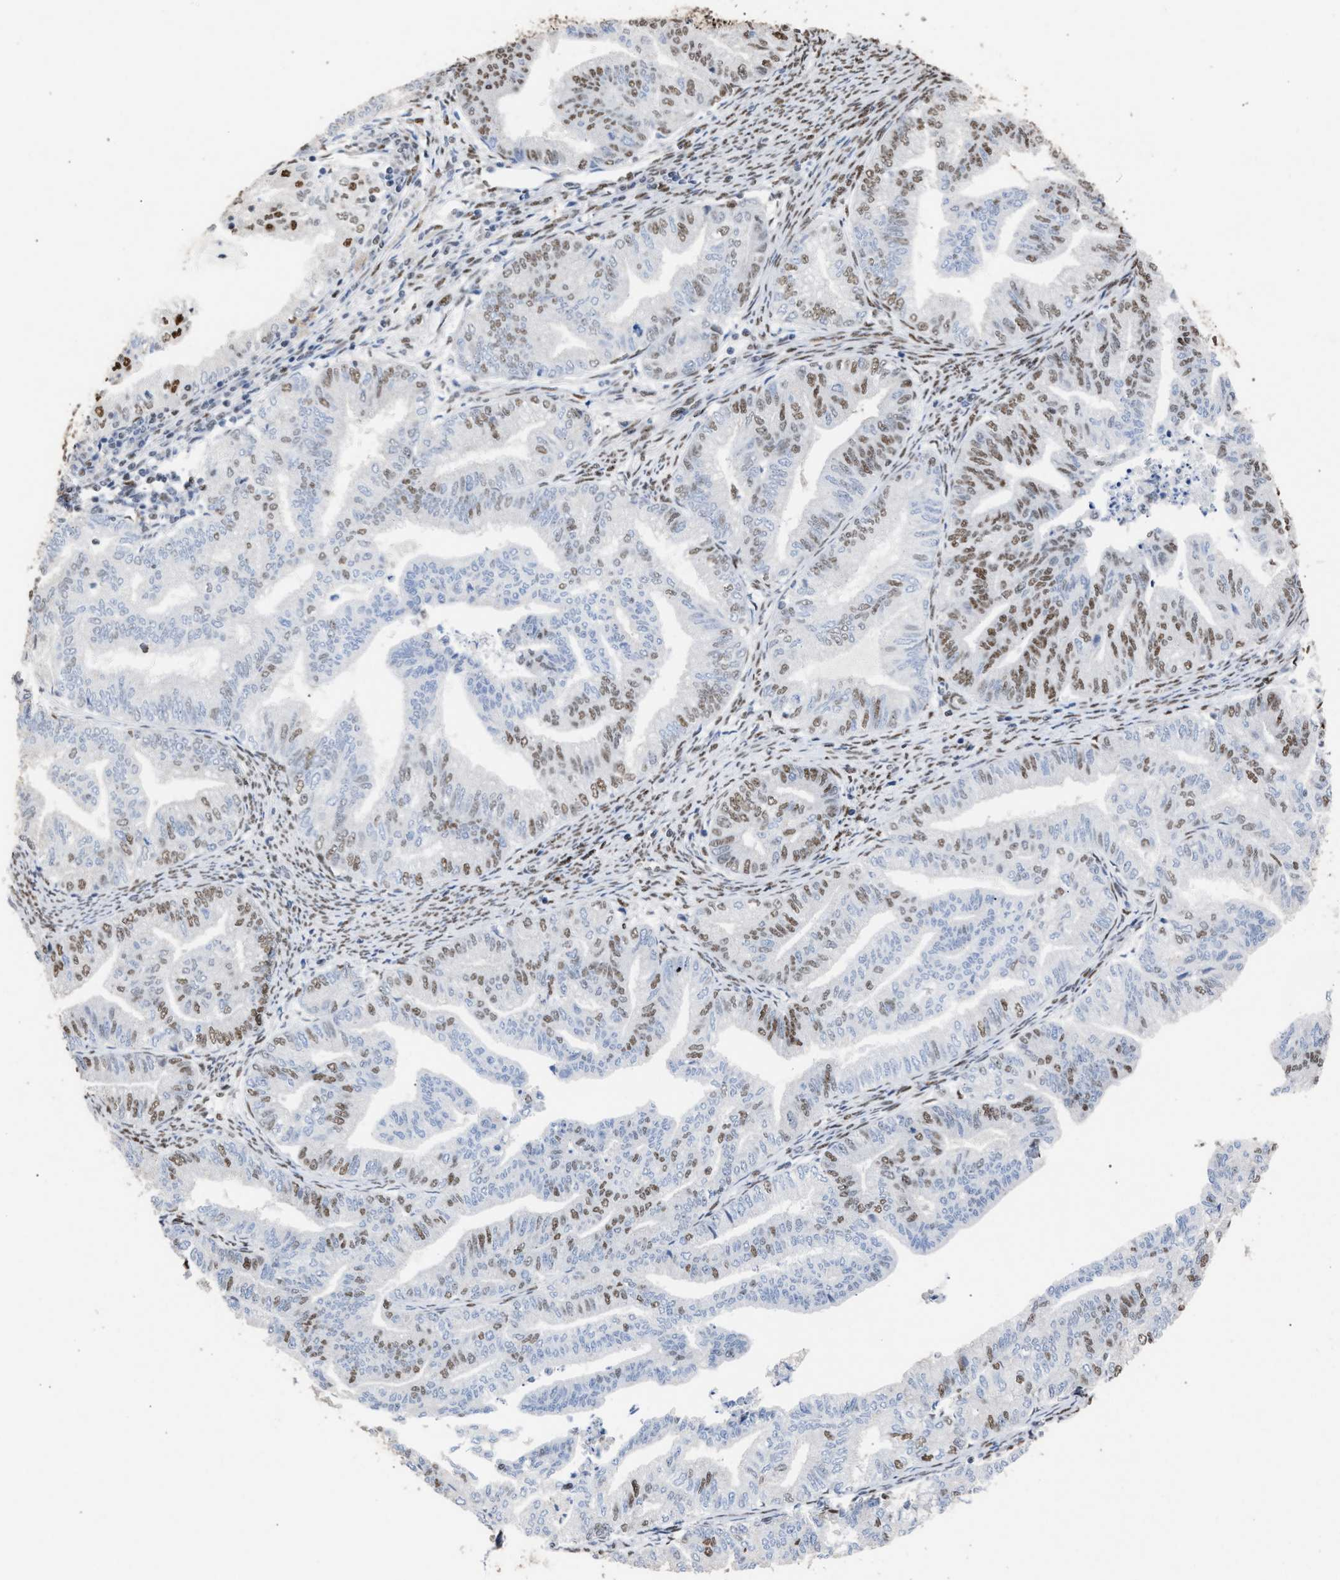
{"staining": {"intensity": "weak", "quantity": "25%-75%", "location": "nuclear"}, "tissue": "endometrial cancer", "cell_type": "Tumor cells", "image_type": "cancer", "snomed": [{"axis": "morphology", "description": "Adenocarcinoma, NOS"}, {"axis": "topography", "description": "Endometrium"}], "caption": "Endometrial adenocarcinoma tissue exhibits weak nuclear expression in approximately 25%-75% of tumor cells, visualized by immunohistochemistry. (DAB (3,3'-diaminobenzidine) = brown stain, brightfield microscopy at high magnification).", "gene": "TP53BP1", "patient": {"sex": "female", "age": 79}}